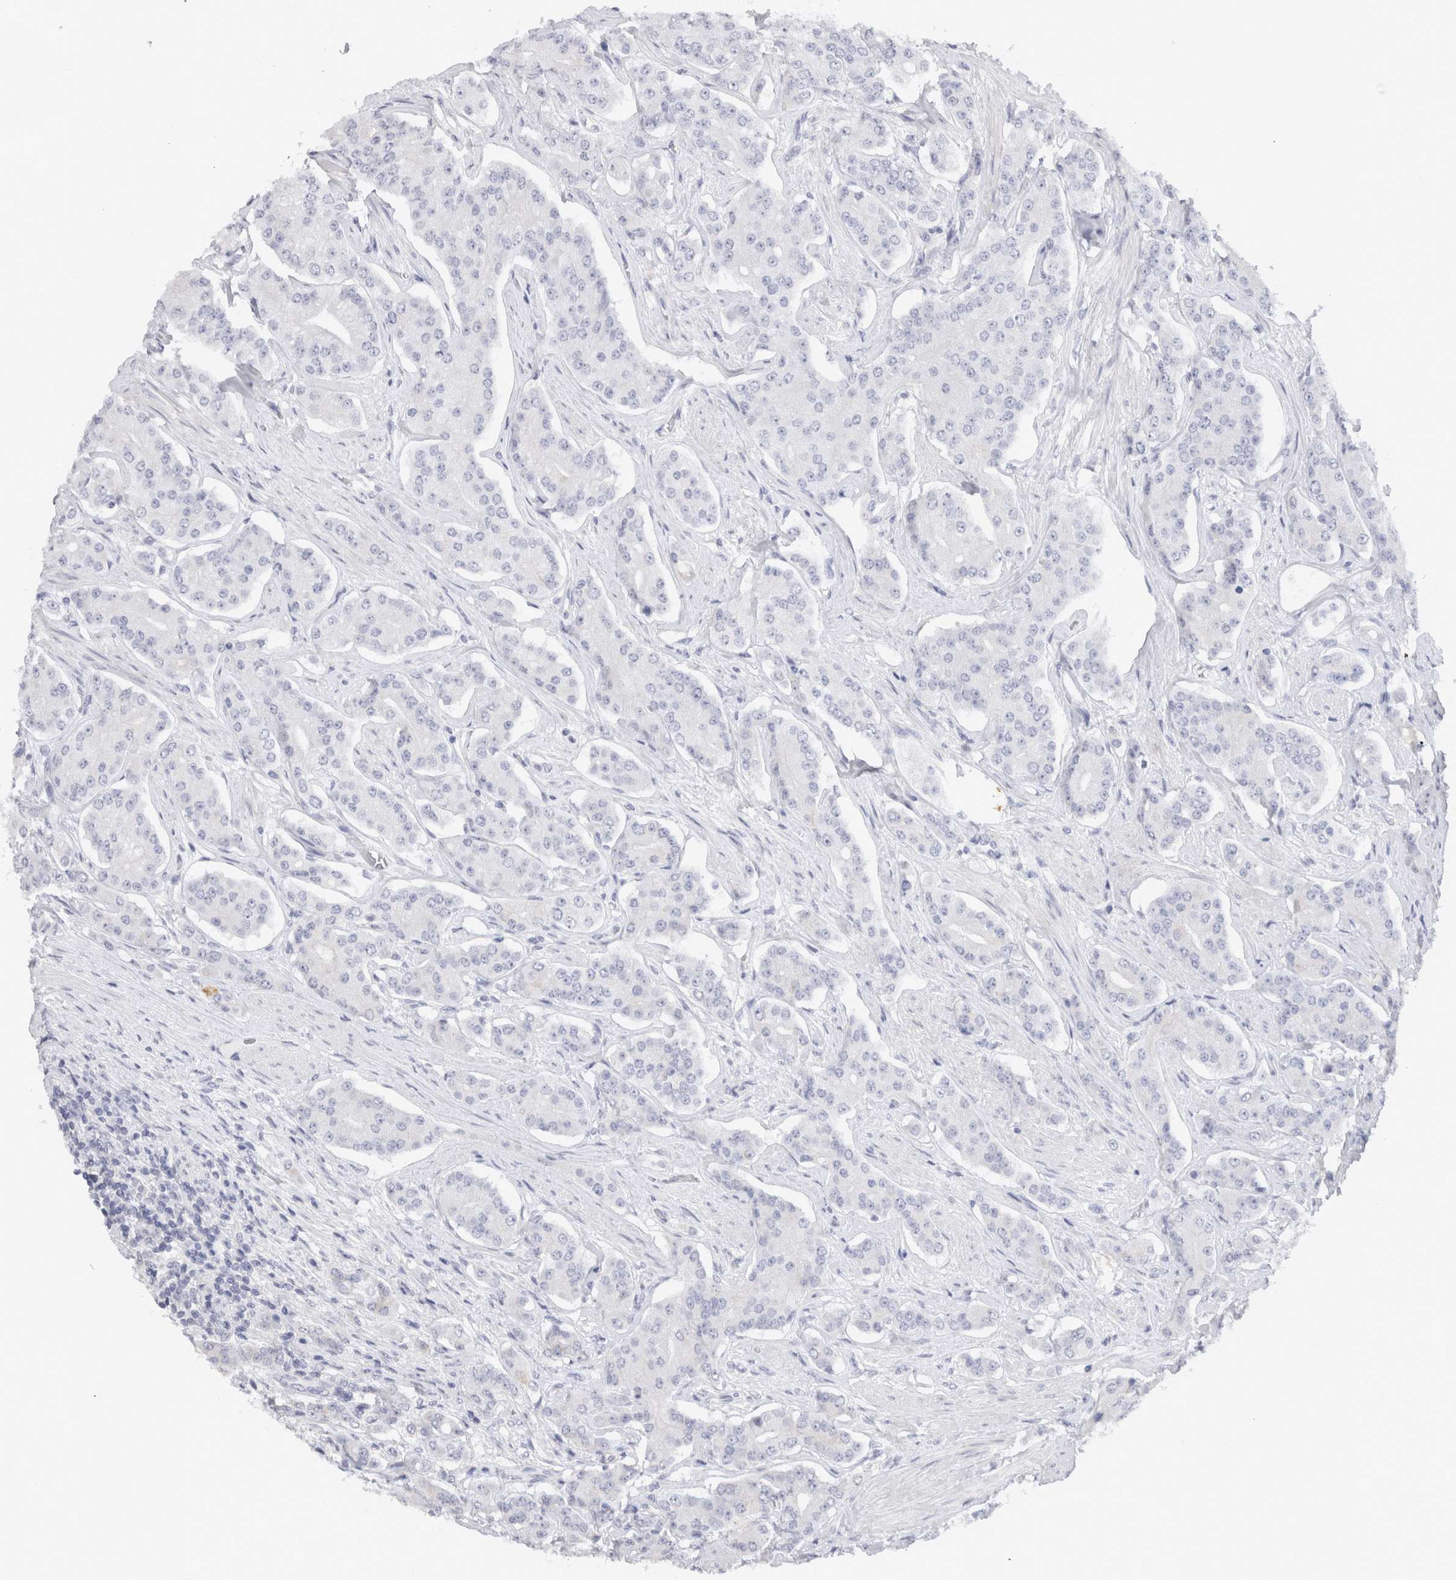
{"staining": {"intensity": "negative", "quantity": "none", "location": "none"}, "tissue": "prostate cancer", "cell_type": "Tumor cells", "image_type": "cancer", "snomed": [{"axis": "morphology", "description": "Adenocarcinoma, High grade"}, {"axis": "topography", "description": "Prostate"}], "caption": "Tumor cells show no significant staining in prostate adenocarcinoma (high-grade).", "gene": "C9orf50", "patient": {"sex": "male", "age": 71}}